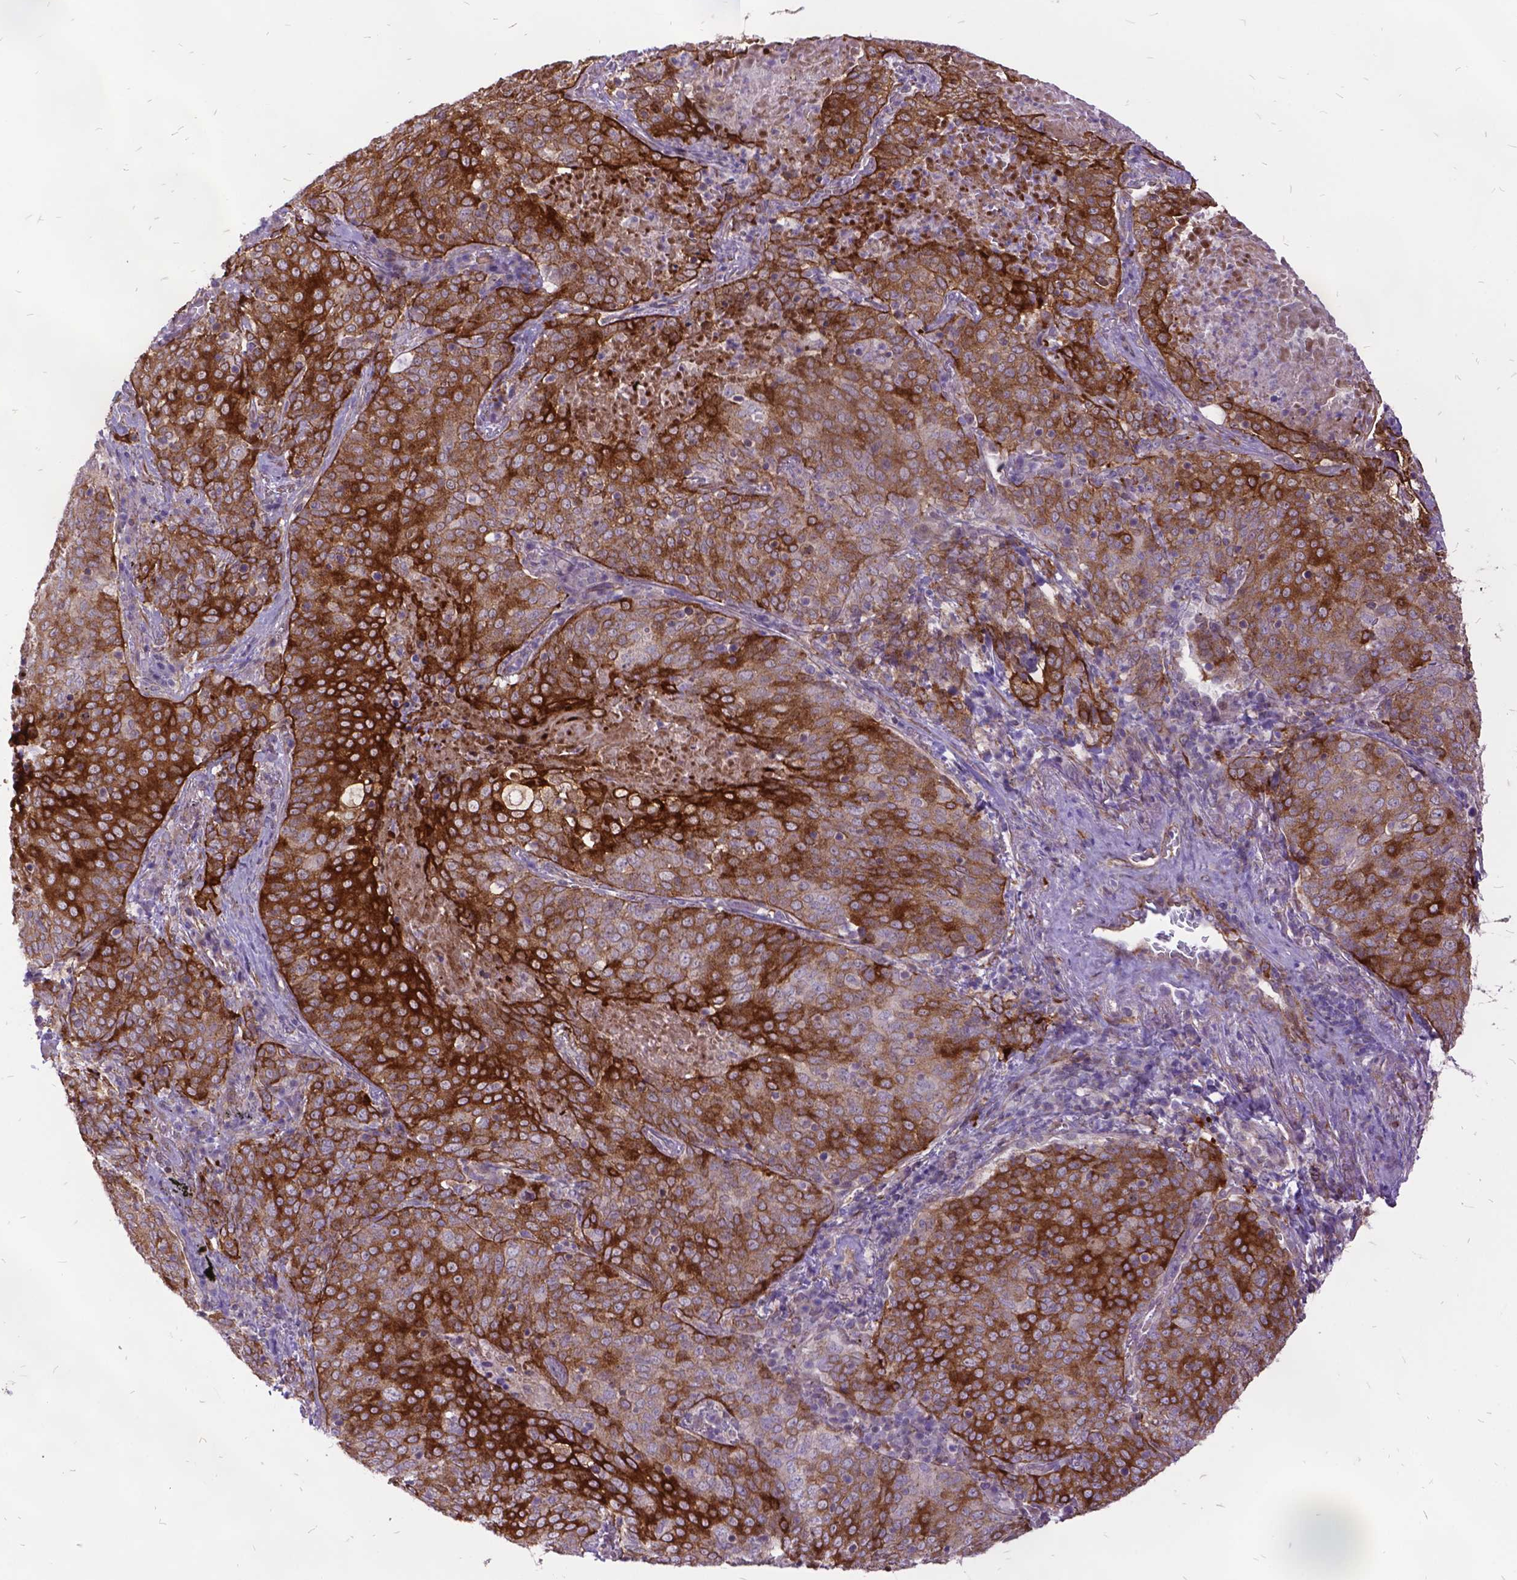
{"staining": {"intensity": "moderate", "quantity": ">75%", "location": "cytoplasmic/membranous"}, "tissue": "lung cancer", "cell_type": "Tumor cells", "image_type": "cancer", "snomed": [{"axis": "morphology", "description": "Squamous cell carcinoma, NOS"}, {"axis": "topography", "description": "Lung"}], "caption": "Squamous cell carcinoma (lung) stained for a protein displays moderate cytoplasmic/membranous positivity in tumor cells. (brown staining indicates protein expression, while blue staining denotes nuclei).", "gene": "GRB7", "patient": {"sex": "male", "age": 82}}